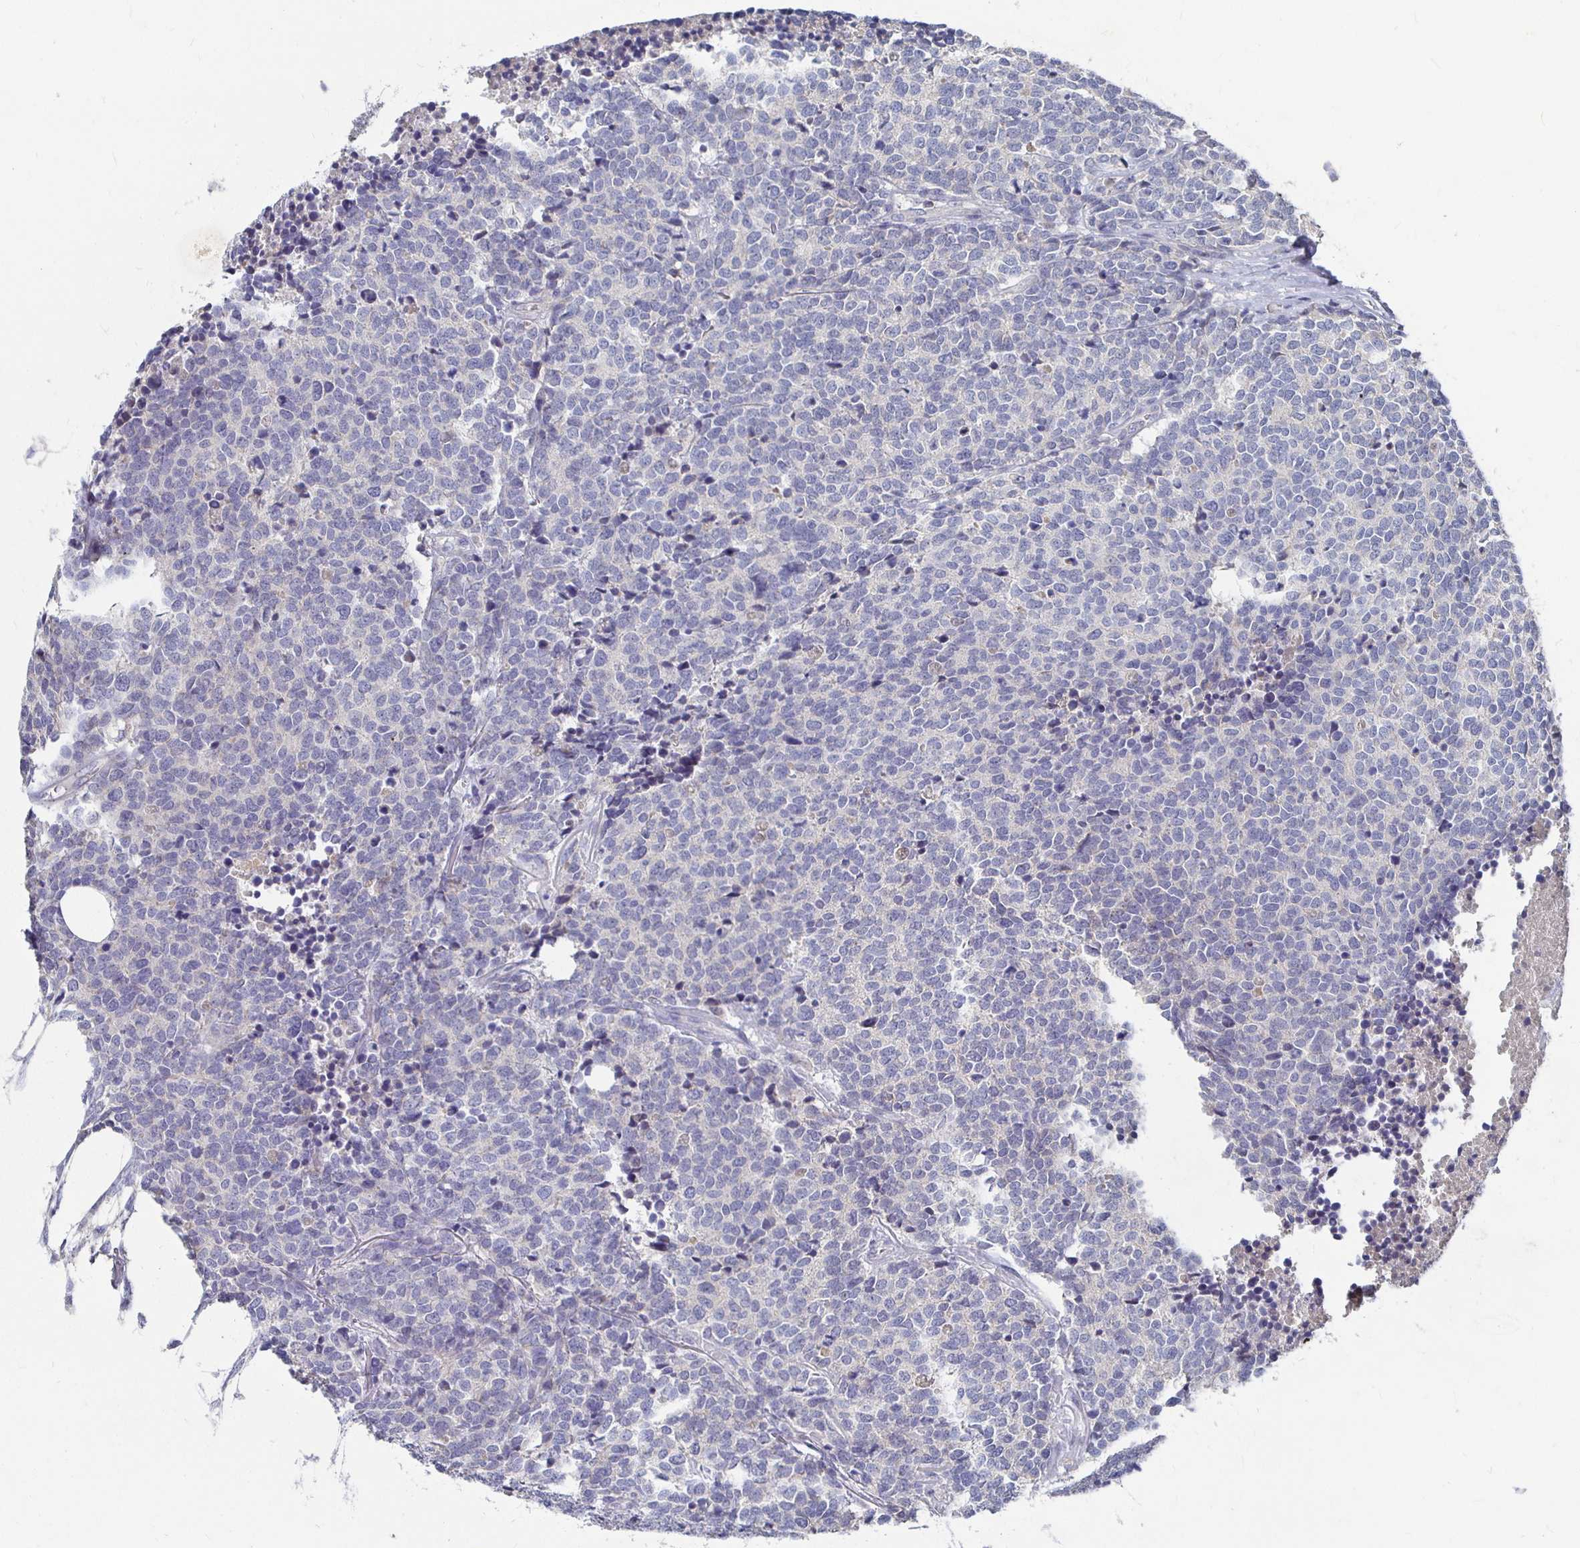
{"staining": {"intensity": "negative", "quantity": "none", "location": "none"}, "tissue": "carcinoid", "cell_type": "Tumor cells", "image_type": "cancer", "snomed": [{"axis": "morphology", "description": "Carcinoid, malignant, NOS"}, {"axis": "topography", "description": "Skin"}], "caption": "Immunohistochemical staining of human malignant carcinoid demonstrates no significant positivity in tumor cells.", "gene": "RNF144B", "patient": {"sex": "female", "age": 79}}